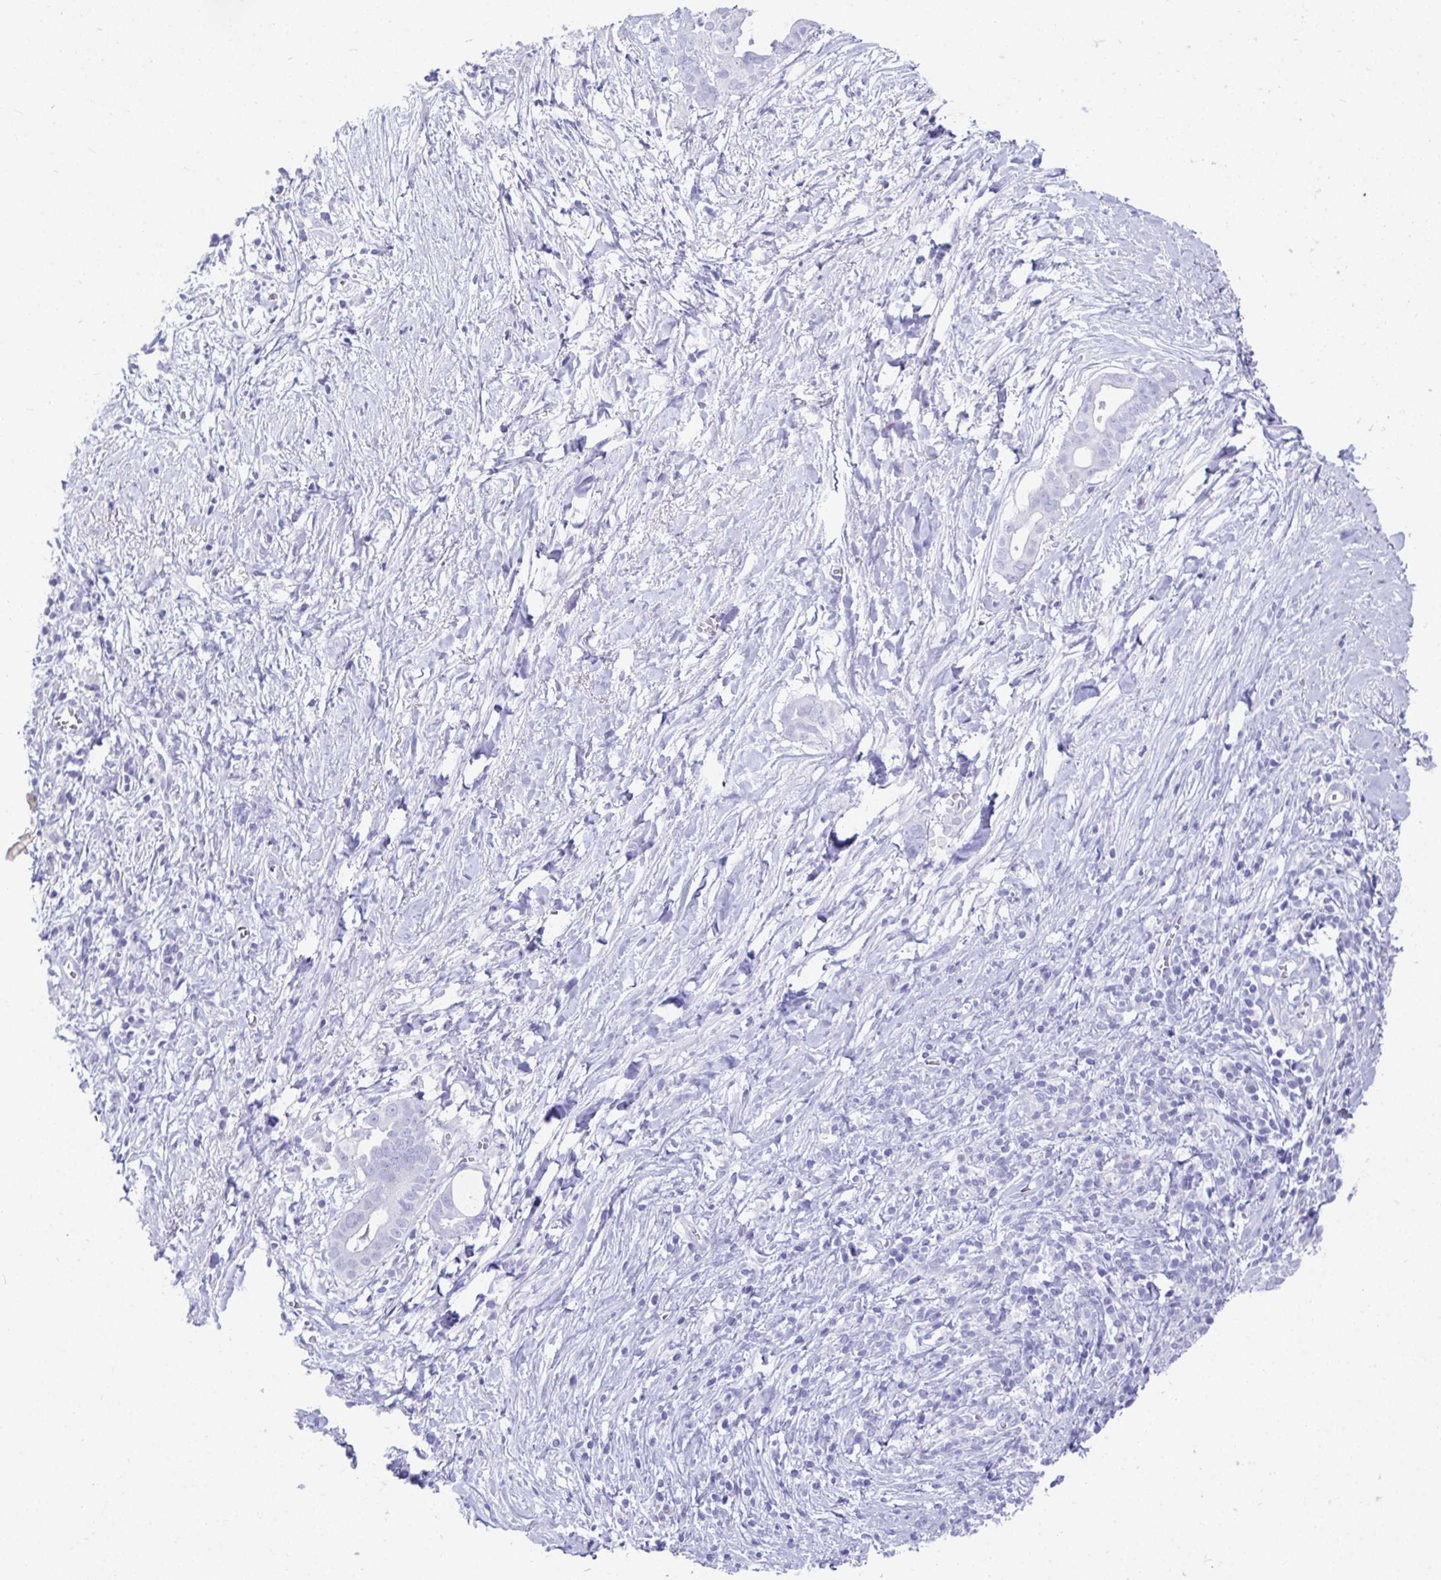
{"staining": {"intensity": "negative", "quantity": "none", "location": "none"}, "tissue": "pancreatic cancer", "cell_type": "Tumor cells", "image_type": "cancer", "snomed": [{"axis": "morphology", "description": "Adenocarcinoma, NOS"}, {"axis": "topography", "description": "Pancreas"}], "caption": "There is no significant expression in tumor cells of pancreatic cancer.", "gene": "TMEM241", "patient": {"sex": "male", "age": 61}}